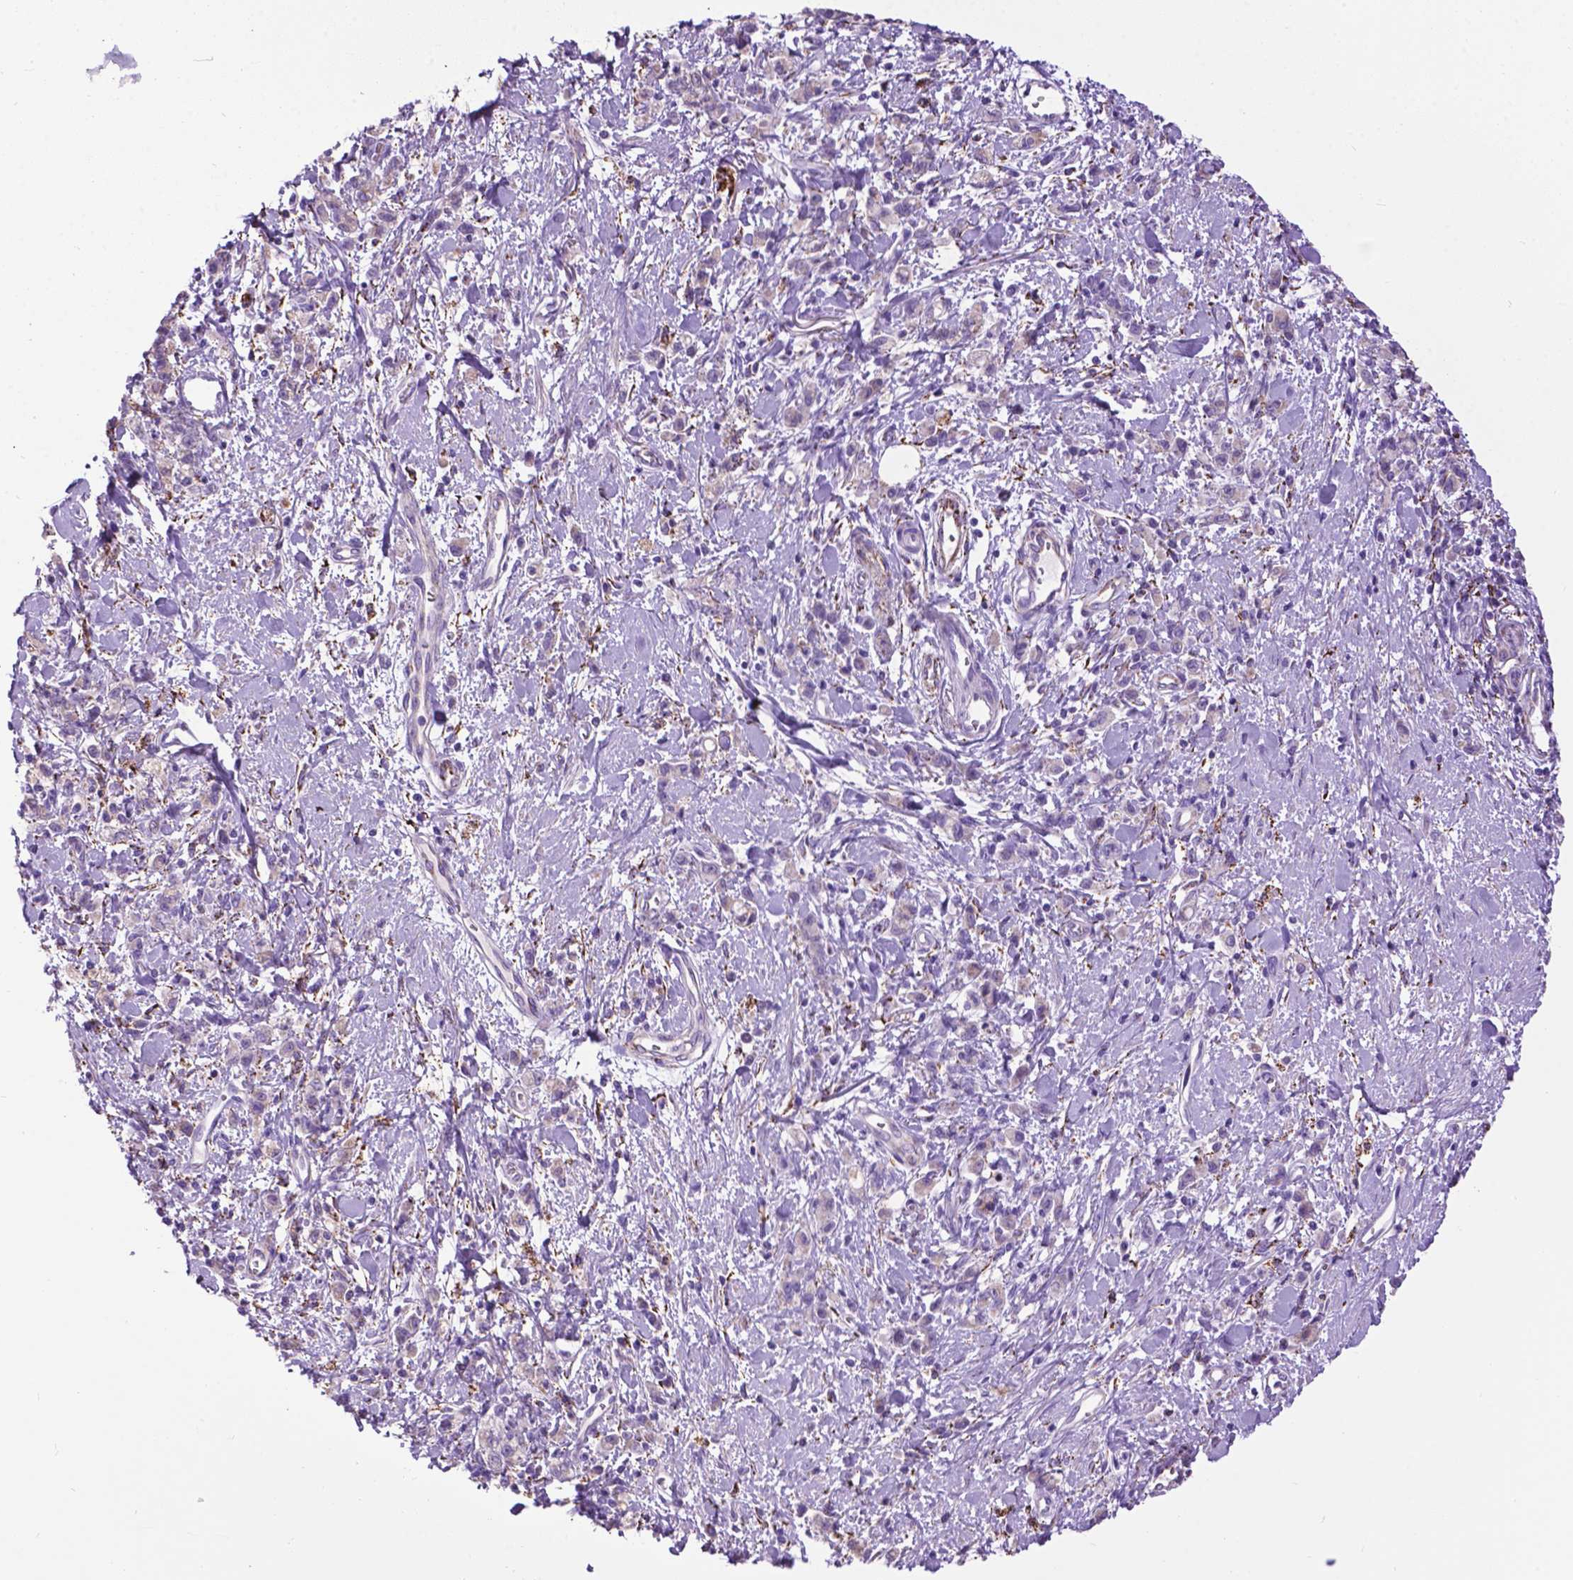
{"staining": {"intensity": "negative", "quantity": "none", "location": "none"}, "tissue": "stomach cancer", "cell_type": "Tumor cells", "image_type": "cancer", "snomed": [{"axis": "morphology", "description": "Adenocarcinoma, NOS"}, {"axis": "topography", "description": "Stomach"}], "caption": "Tumor cells are negative for brown protein staining in stomach cancer.", "gene": "TMEM132E", "patient": {"sex": "male", "age": 77}}